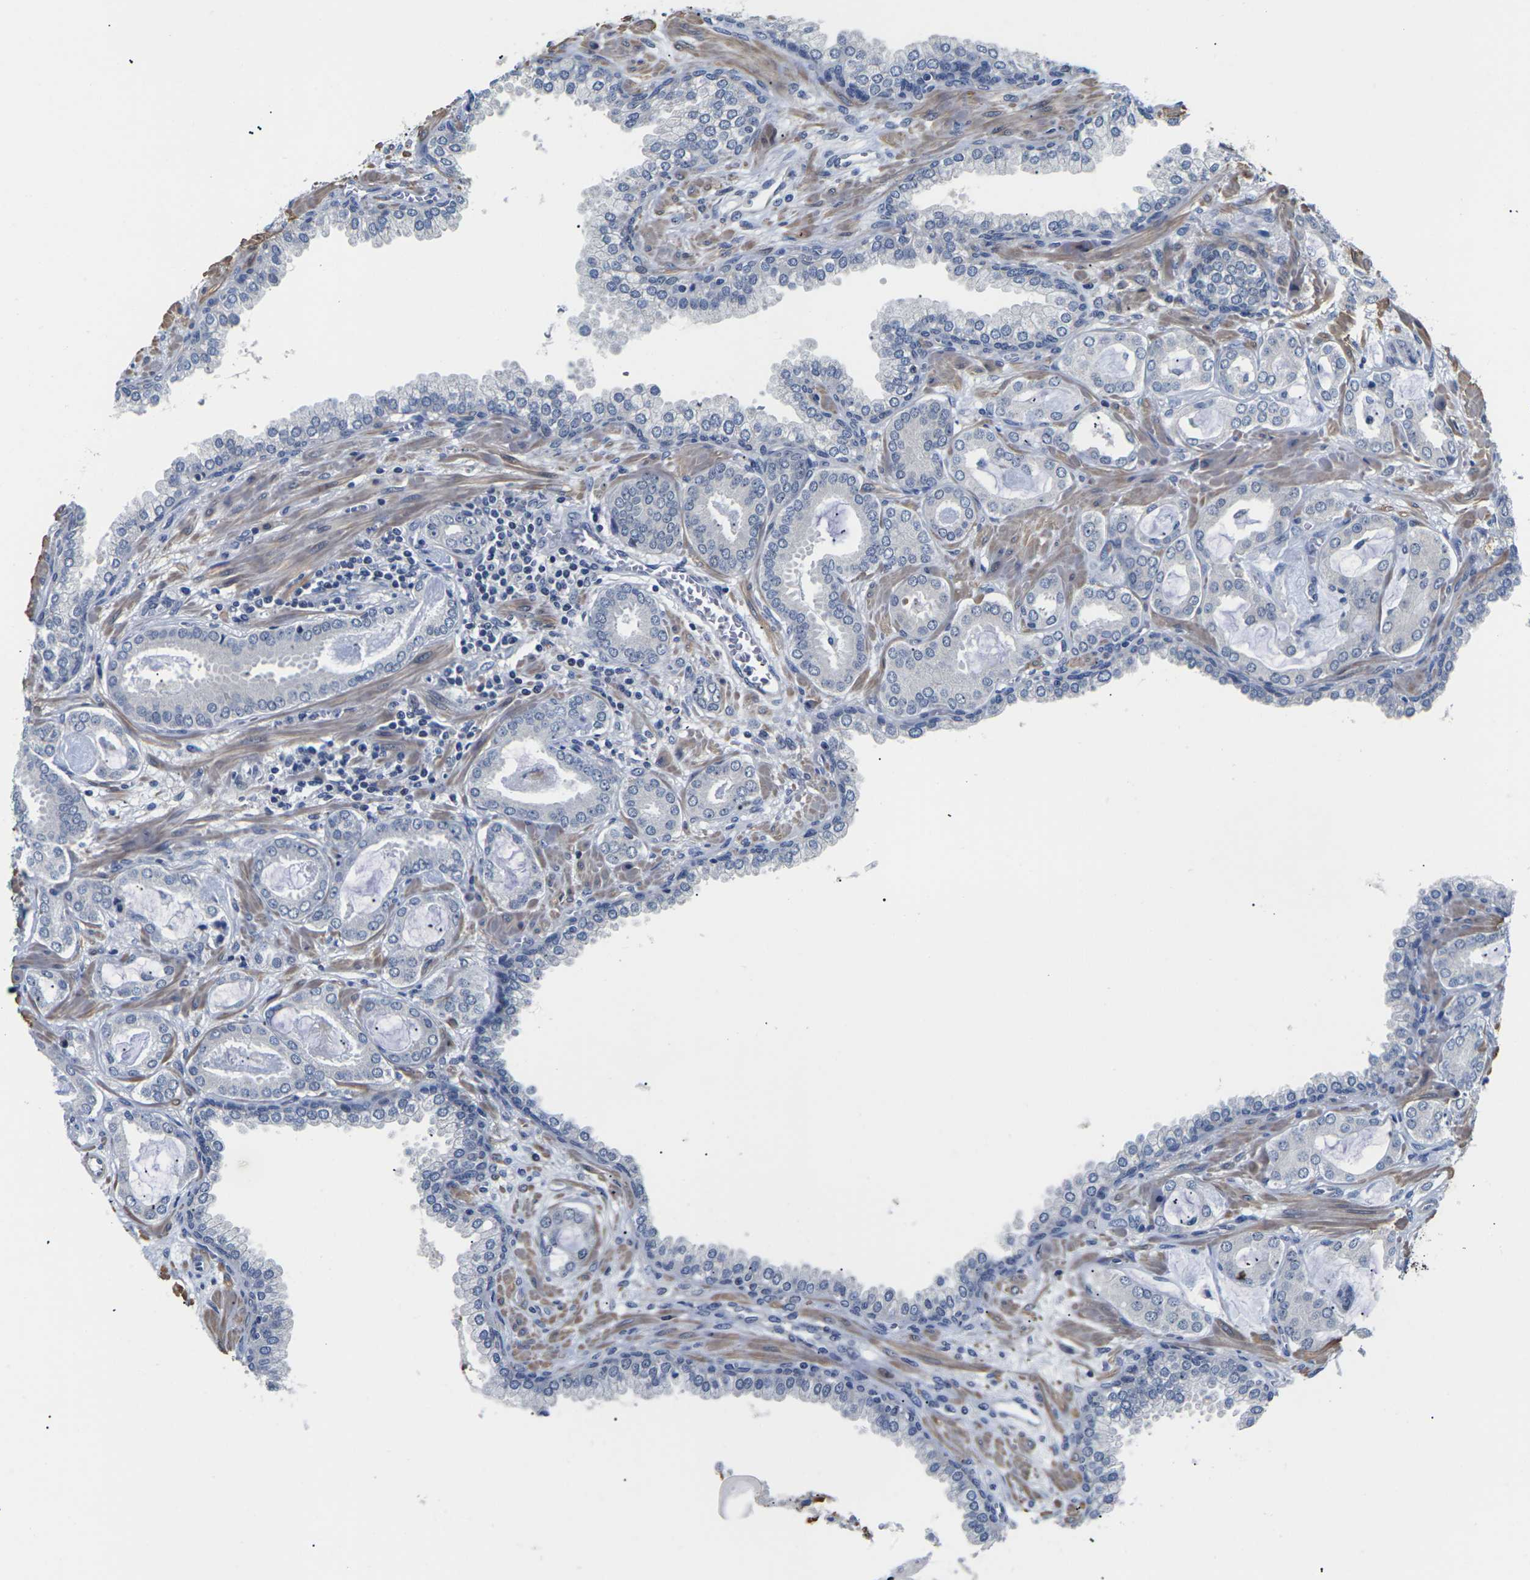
{"staining": {"intensity": "negative", "quantity": "none", "location": "none"}, "tissue": "prostate cancer", "cell_type": "Tumor cells", "image_type": "cancer", "snomed": [{"axis": "morphology", "description": "Adenocarcinoma, Low grade"}, {"axis": "topography", "description": "Prostate"}], "caption": "Protein analysis of adenocarcinoma (low-grade) (prostate) exhibits no significant positivity in tumor cells.", "gene": "ST6GAL2", "patient": {"sex": "male", "age": 53}}